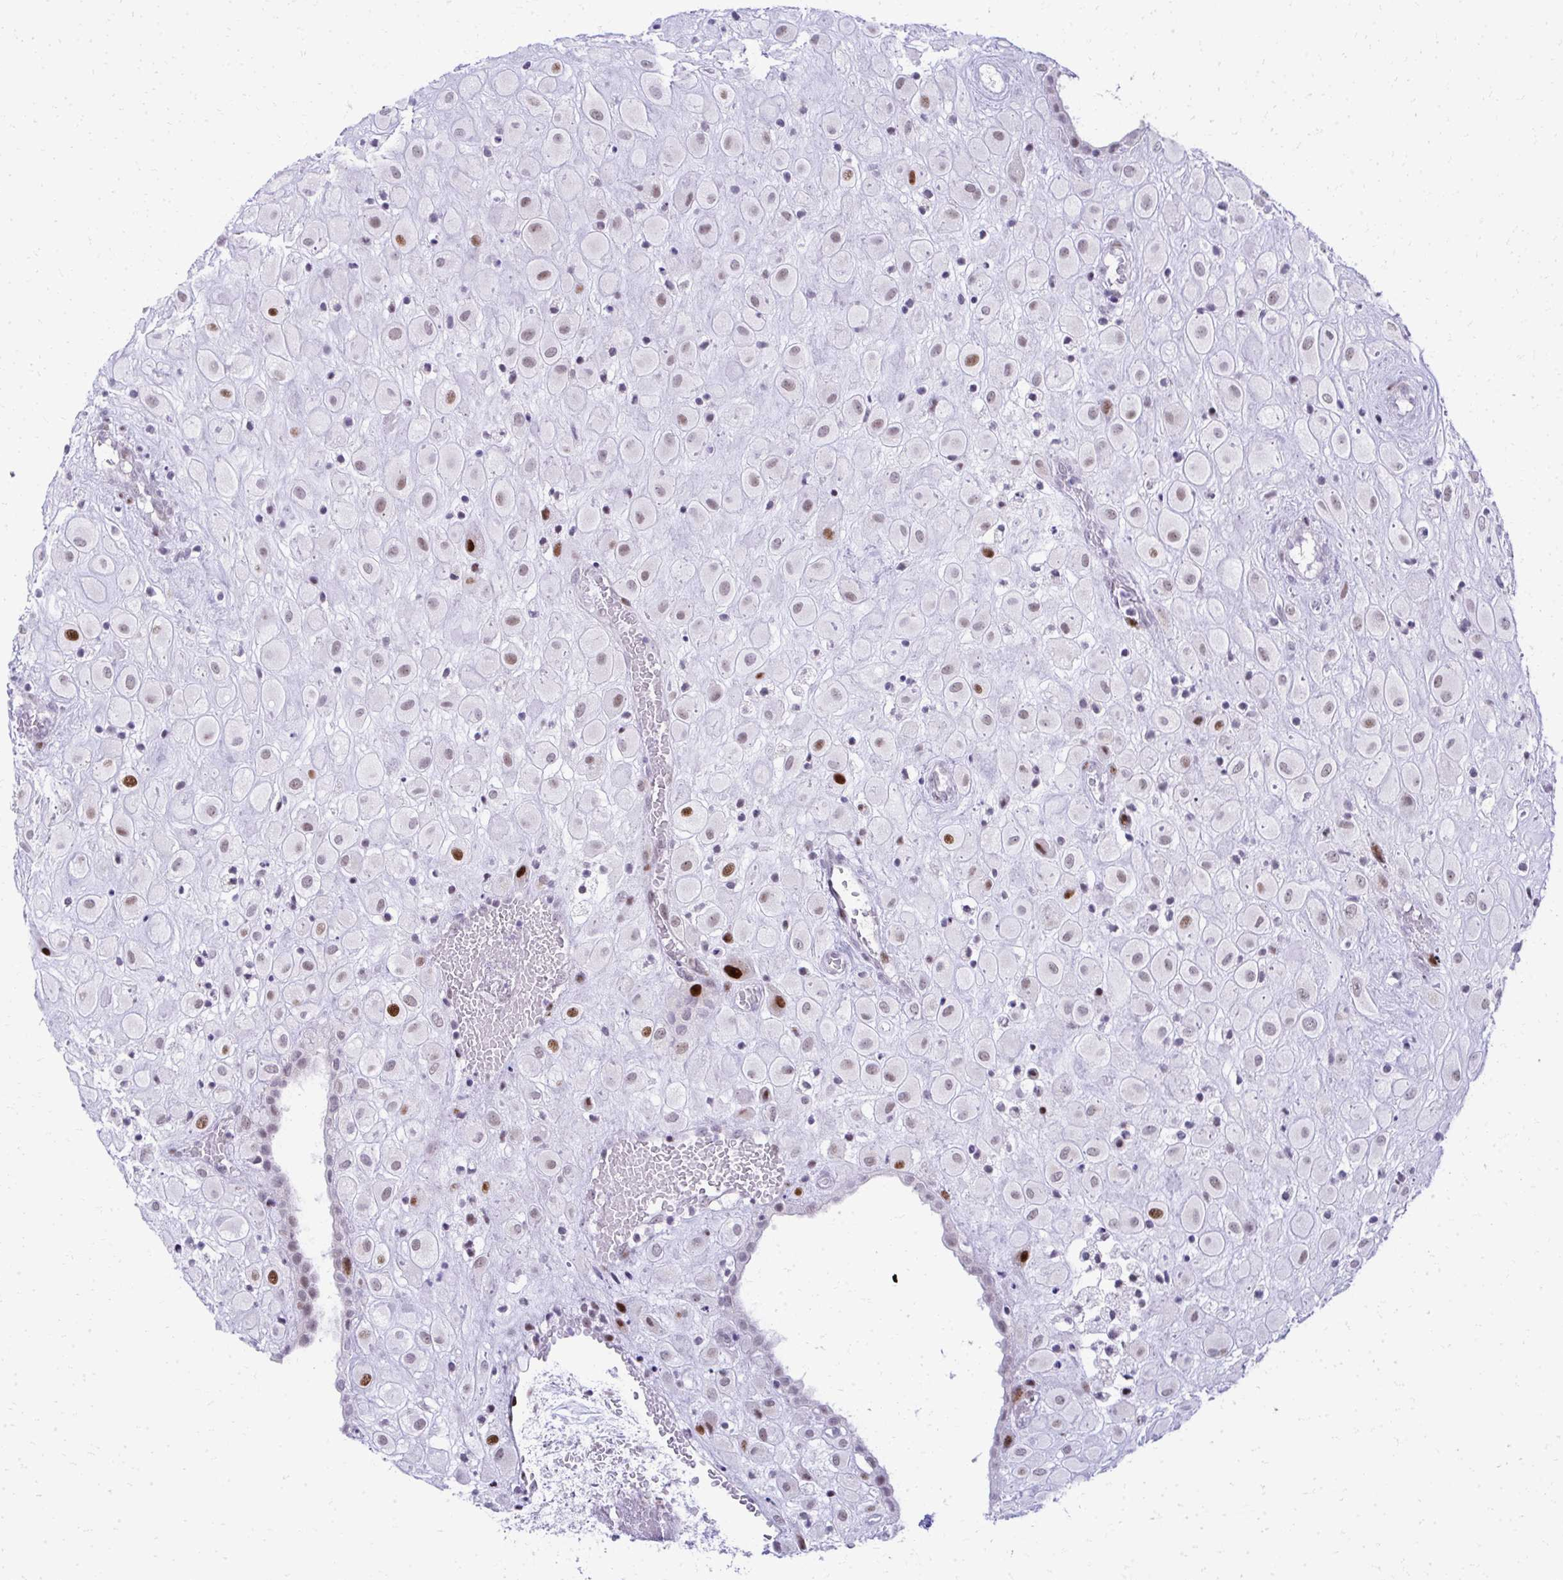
{"staining": {"intensity": "moderate", "quantity": ">75%", "location": "nuclear"}, "tissue": "placenta", "cell_type": "Decidual cells", "image_type": "normal", "snomed": [{"axis": "morphology", "description": "Normal tissue, NOS"}, {"axis": "topography", "description": "Placenta"}], "caption": "Brown immunohistochemical staining in benign human placenta exhibits moderate nuclear positivity in approximately >75% of decidual cells.", "gene": "GLDN", "patient": {"sex": "female", "age": 24}}